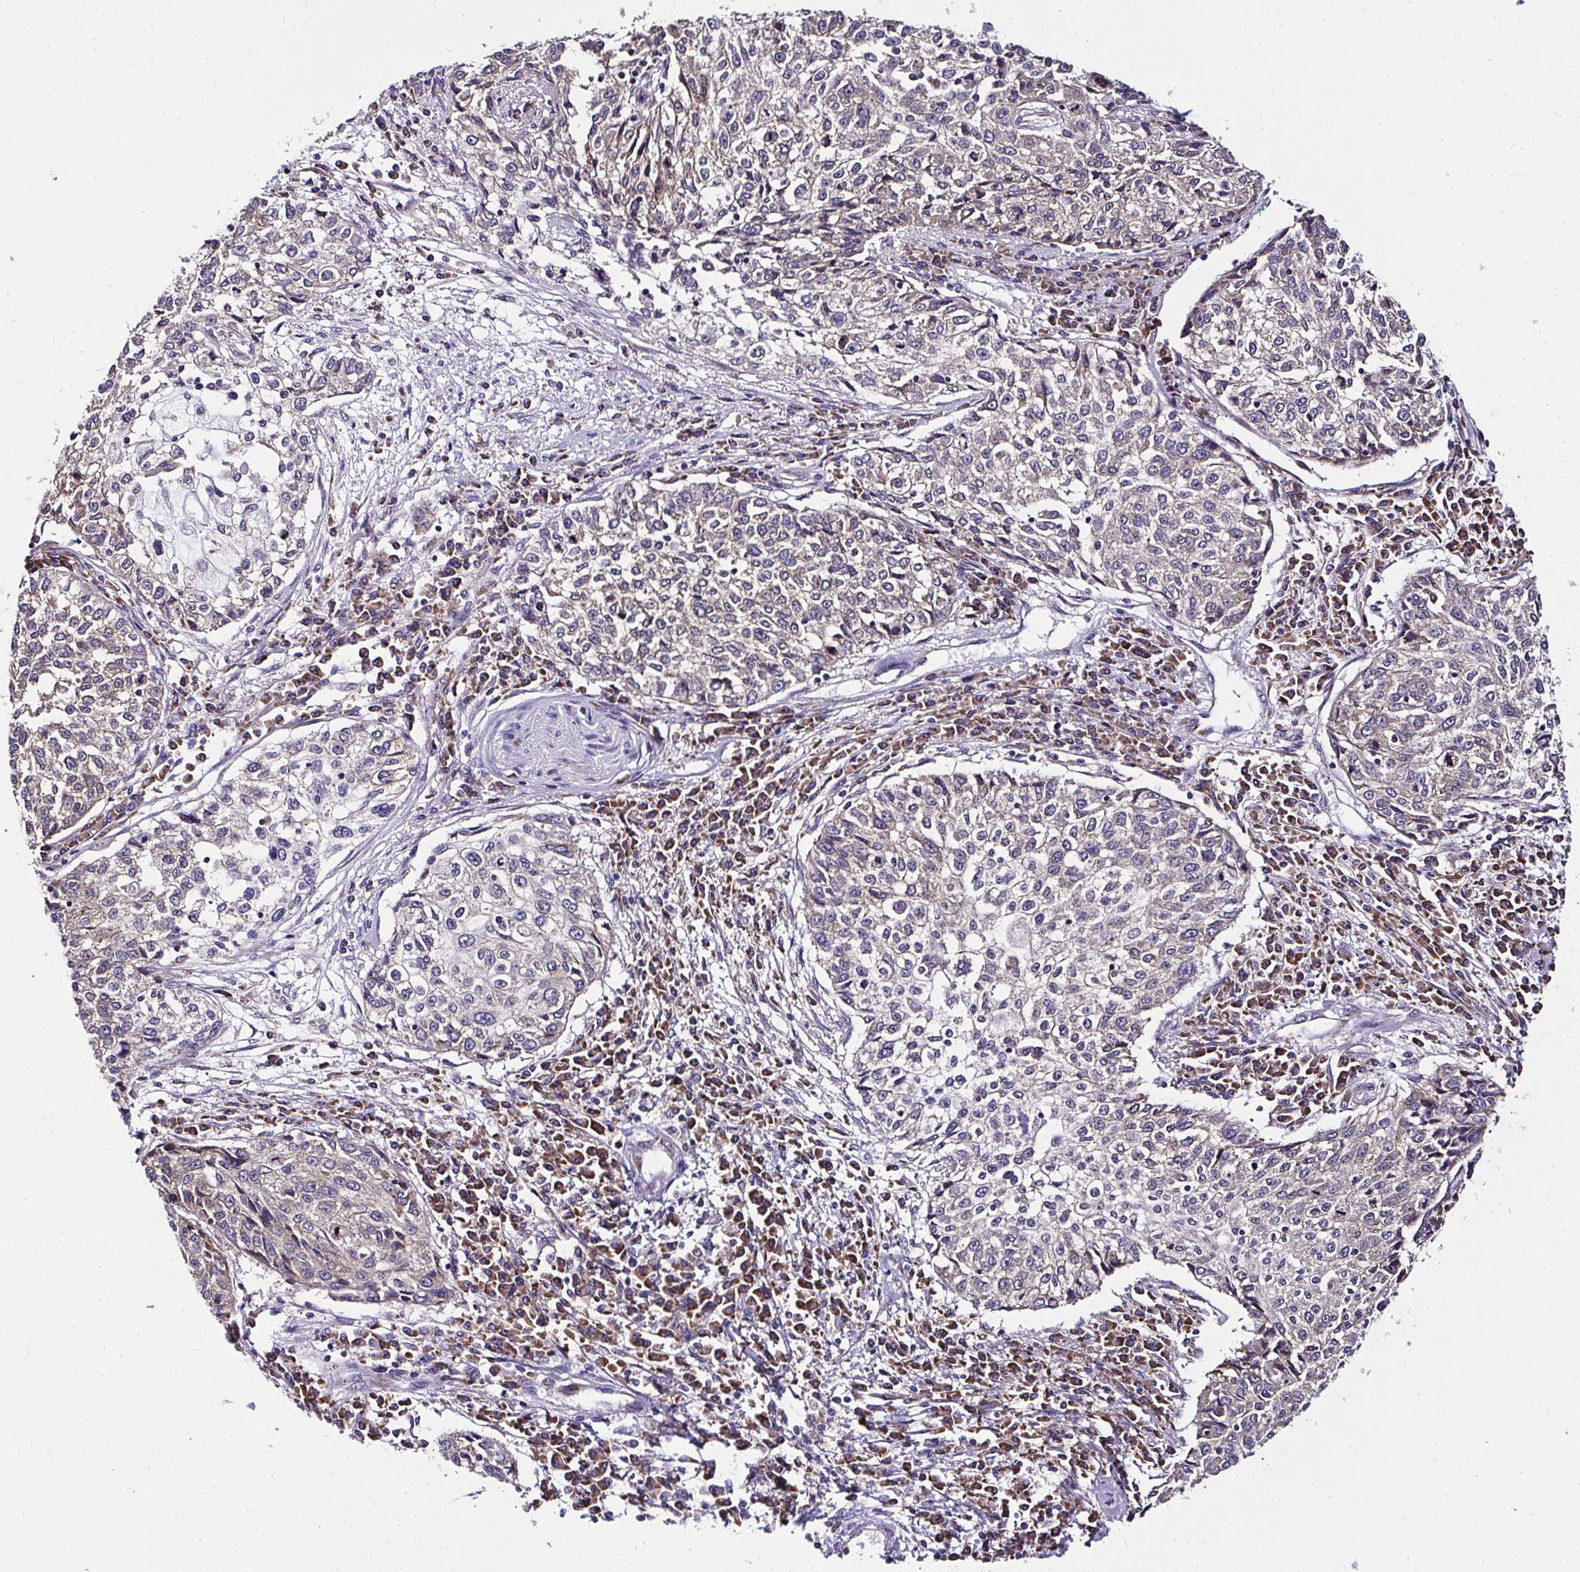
{"staining": {"intensity": "negative", "quantity": "none", "location": "none"}, "tissue": "cervical cancer", "cell_type": "Tumor cells", "image_type": "cancer", "snomed": [{"axis": "morphology", "description": "Squamous cell carcinoma, NOS"}, {"axis": "topography", "description": "Cervix"}], "caption": "Cervical squamous cell carcinoma was stained to show a protein in brown. There is no significant staining in tumor cells.", "gene": "RPS7", "patient": {"sex": "female", "age": 57}}